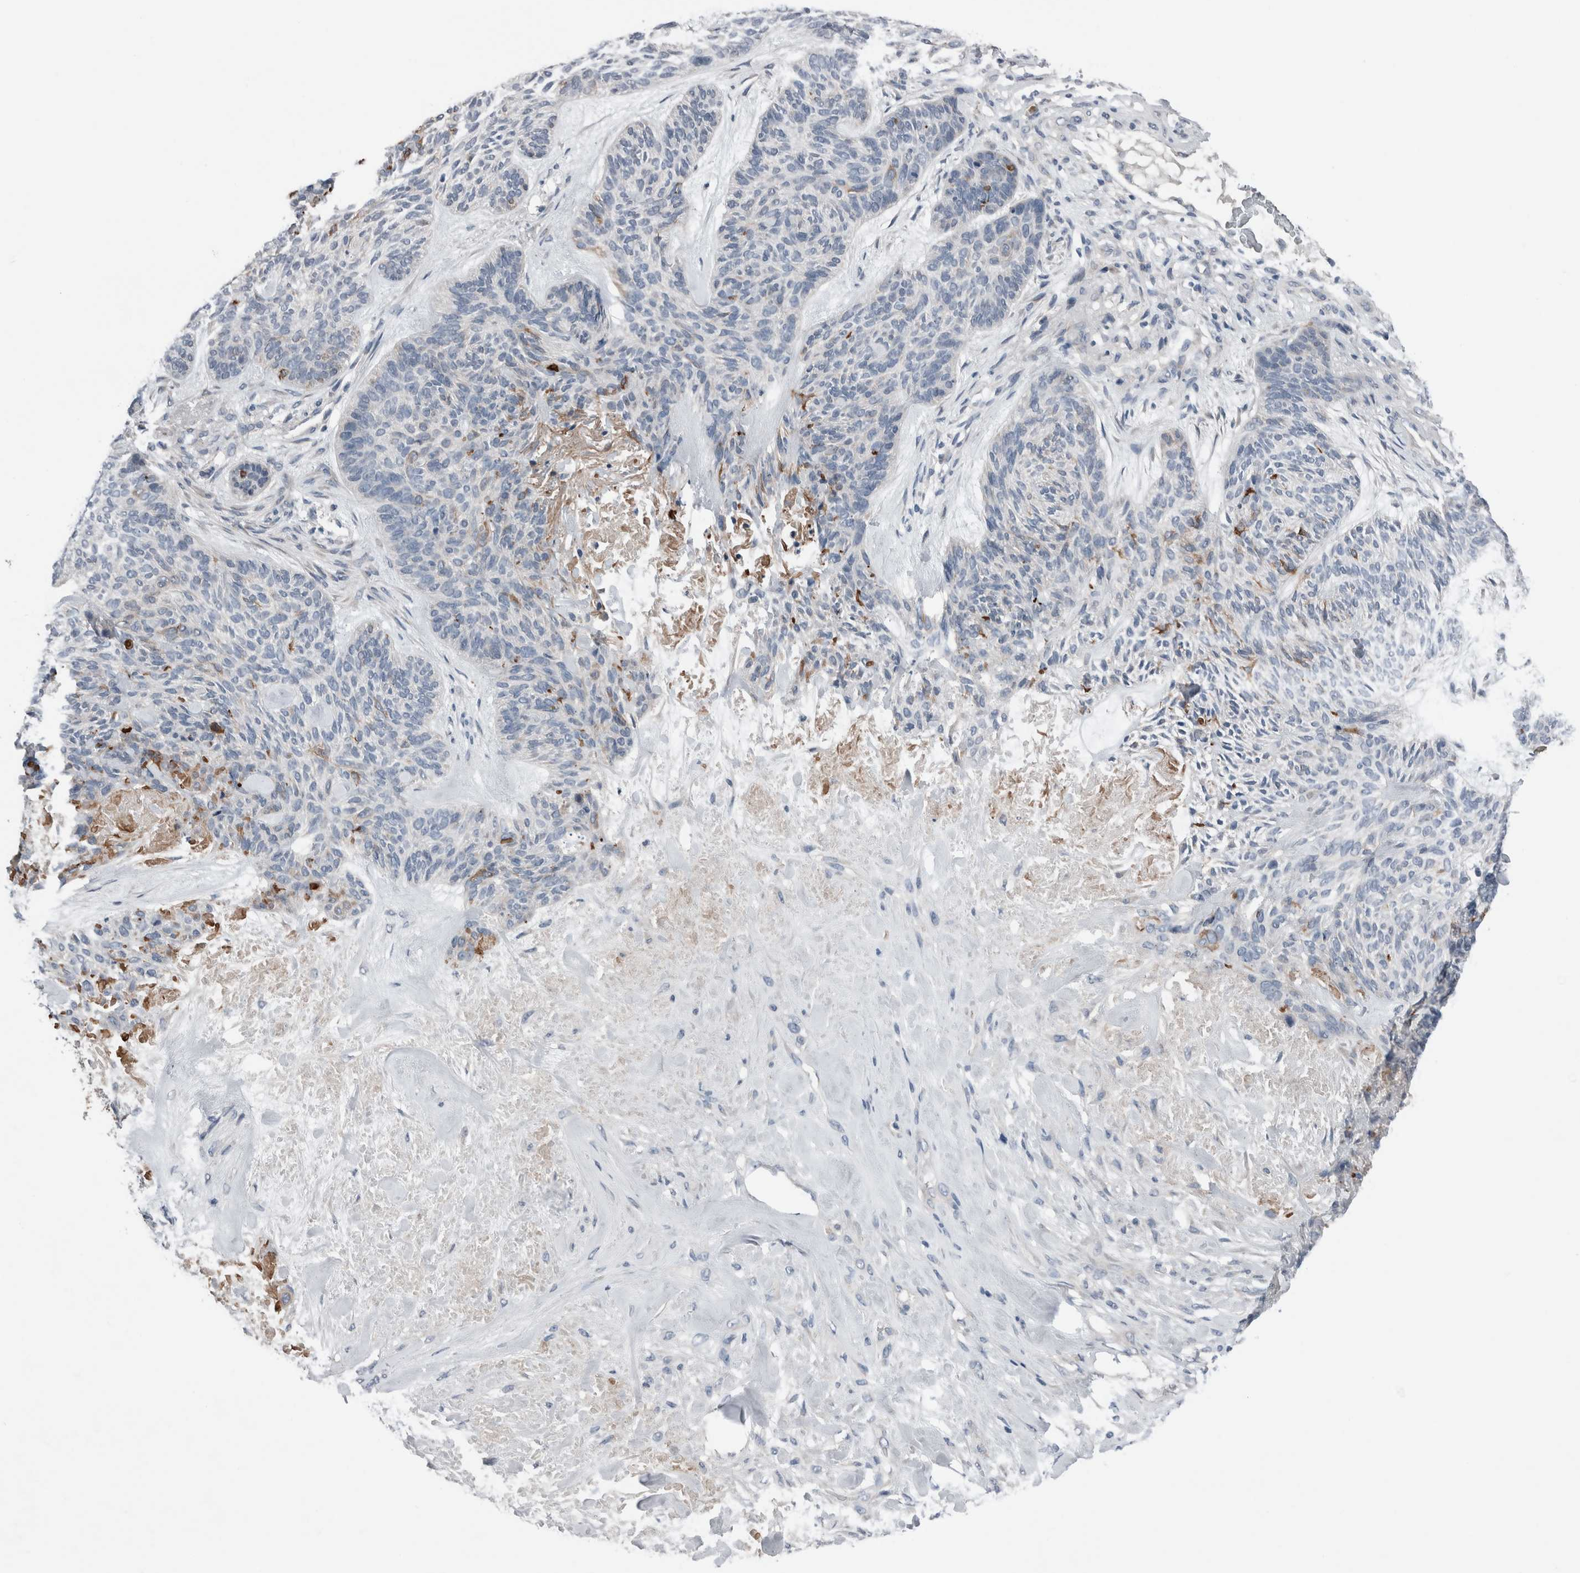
{"staining": {"intensity": "moderate", "quantity": "<25%", "location": "cytoplasmic/membranous"}, "tissue": "skin cancer", "cell_type": "Tumor cells", "image_type": "cancer", "snomed": [{"axis": "morphology", "description": "Basal cell carcinoma"}, {"axis": "topography", "description": "Skin"}], "caption": "A brown stain highlights moderate cytoplasmic/membranous staining of a protein in skin cancer (basal cell carcinoma) tumor cells.", "gene": "CRNN", "patient": {"sex": "male", "age": 55}}